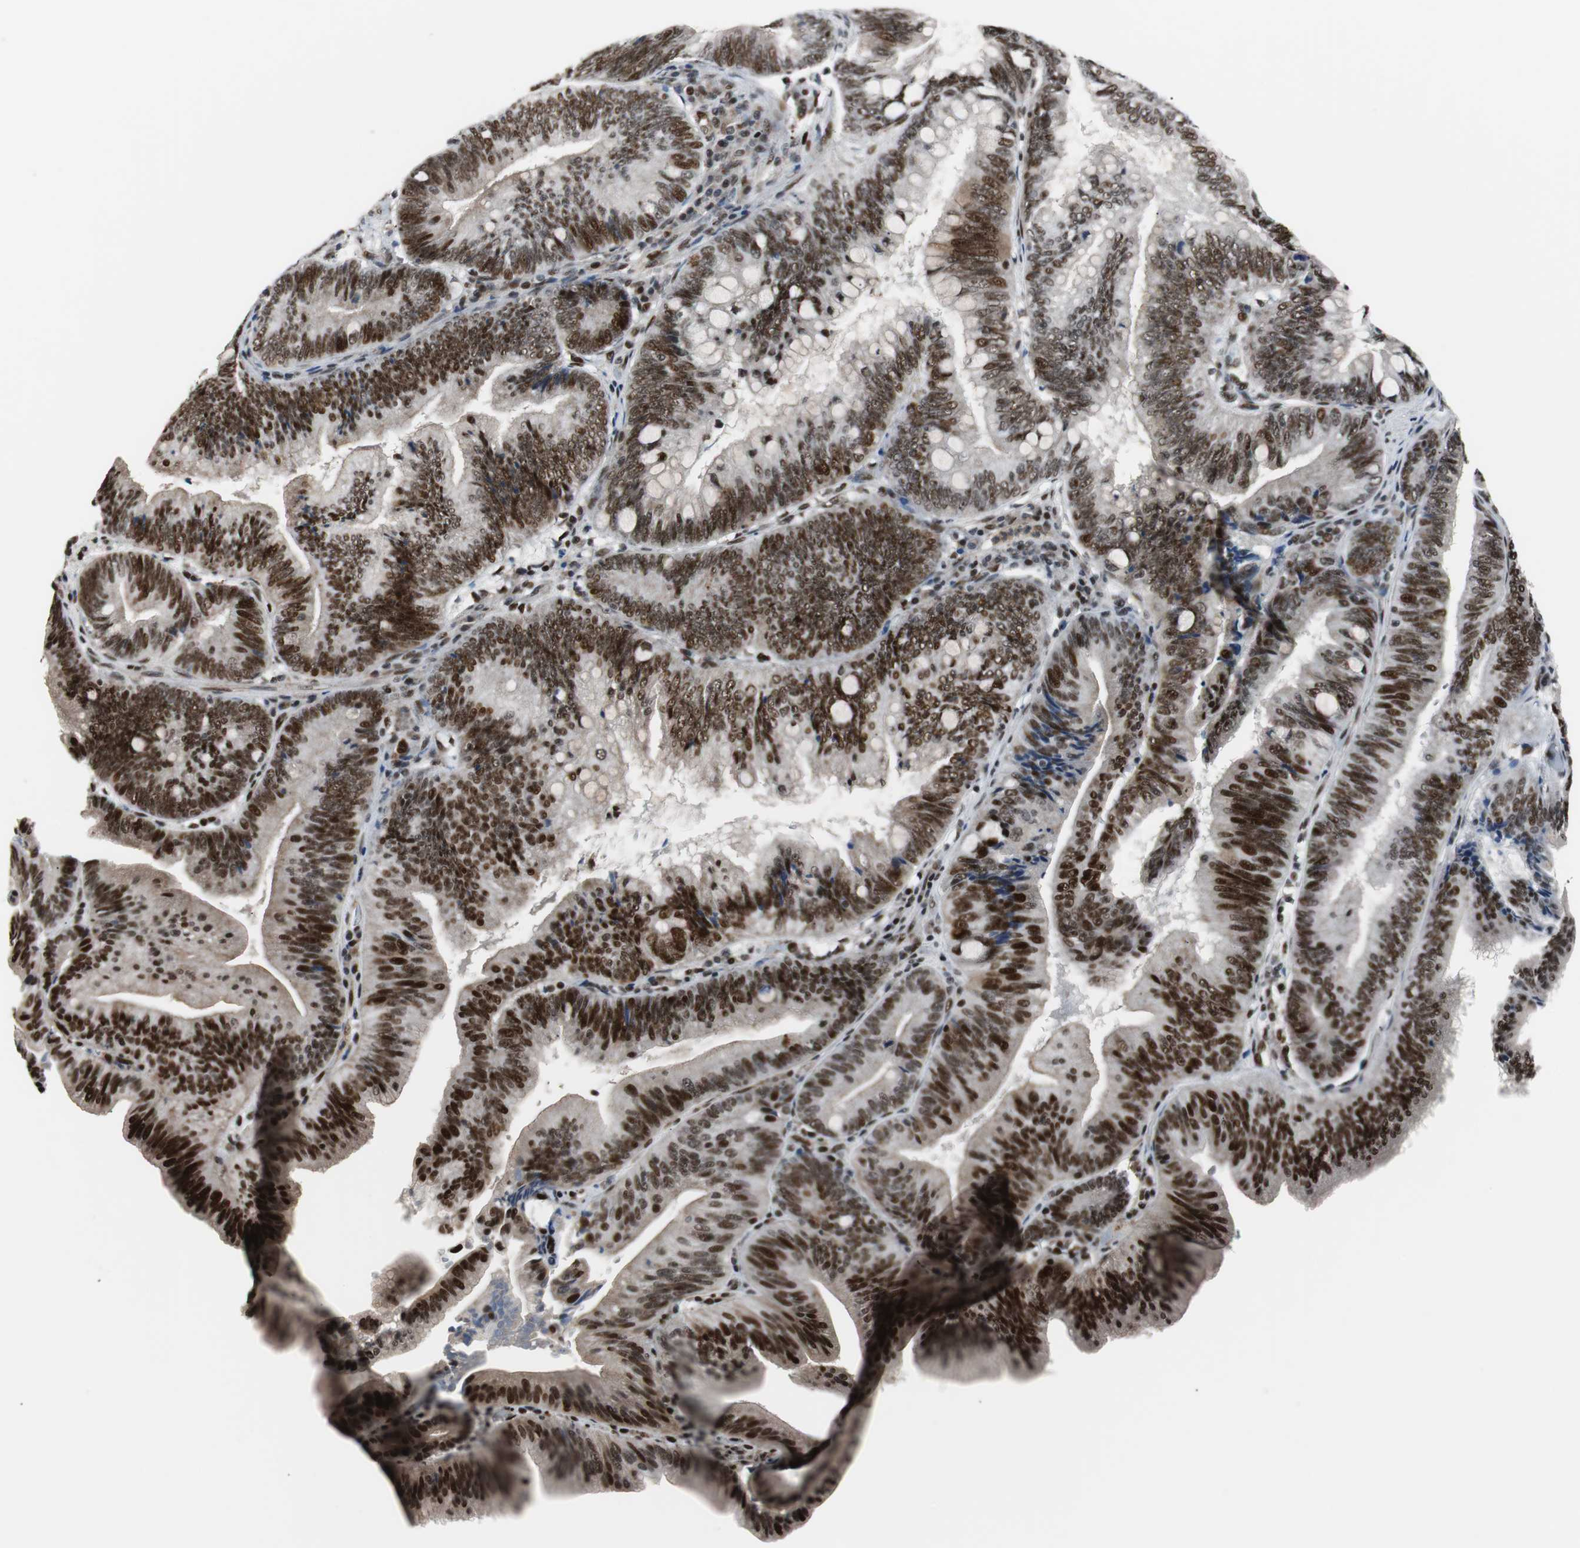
{"staining": {"intensity": "strong", "quantity": ">75%", "location": "nuclear"}, "tissue": "pancreatic cancer", "cell_type": "Tumor cells", "image_type": "cancer", "snomed": [{"axis": "morphology", "description": "Adenocarcinoma, NOS"}, {"axis": "topography", "description": "Pancreas"}], "caption": "DAB immunohistochemical staining of human adenocarcinoma (pancreatic) reveals strong nuclear protein positivity in about >75% of tumor cells.", "gene": "NBL1", "patient": {"sex": "male", "age": 82}}